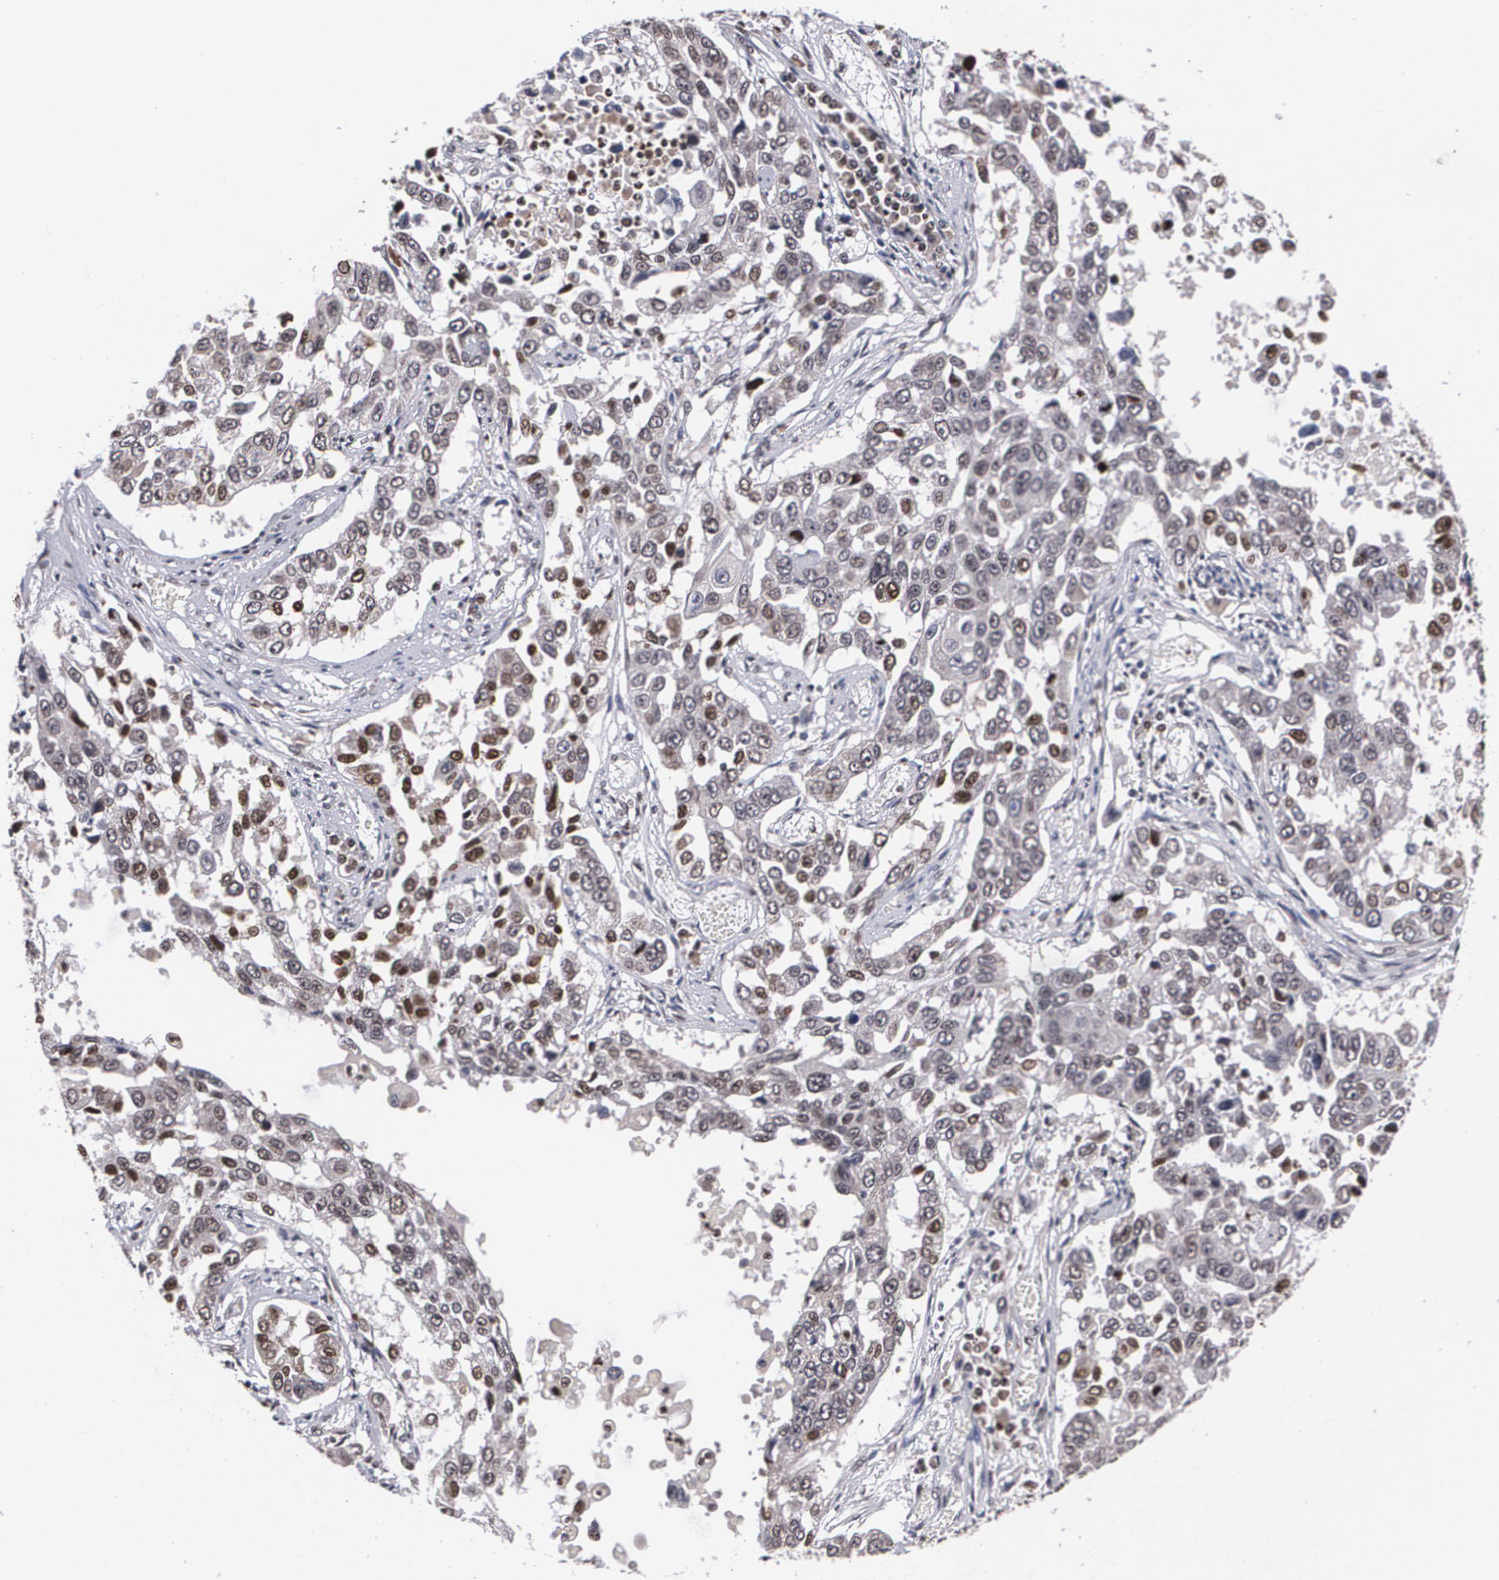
{"staining": {"intensity": "moderate", "quantity": "<25%", "location": "cytoplasmic/membranous,nuclear"}, "tissue": "lung cancer", "cell_type": "Tumor cells", "image_type": "cancer", "snomed": [{"axis": "morphology", "description": "Squamous cell carcinoma, NOS"}, {"axis": "topography", "description": "Lung"}], "caption": "Lung cancer (squamous cell carcinoma) stained with a brown dye displays moderate cytoplasmic/membranous and nuclear positive staining in approximately <25% of tumor cells.", "gene": "MVP", "patient": {"sex": "male", "age": 71}}